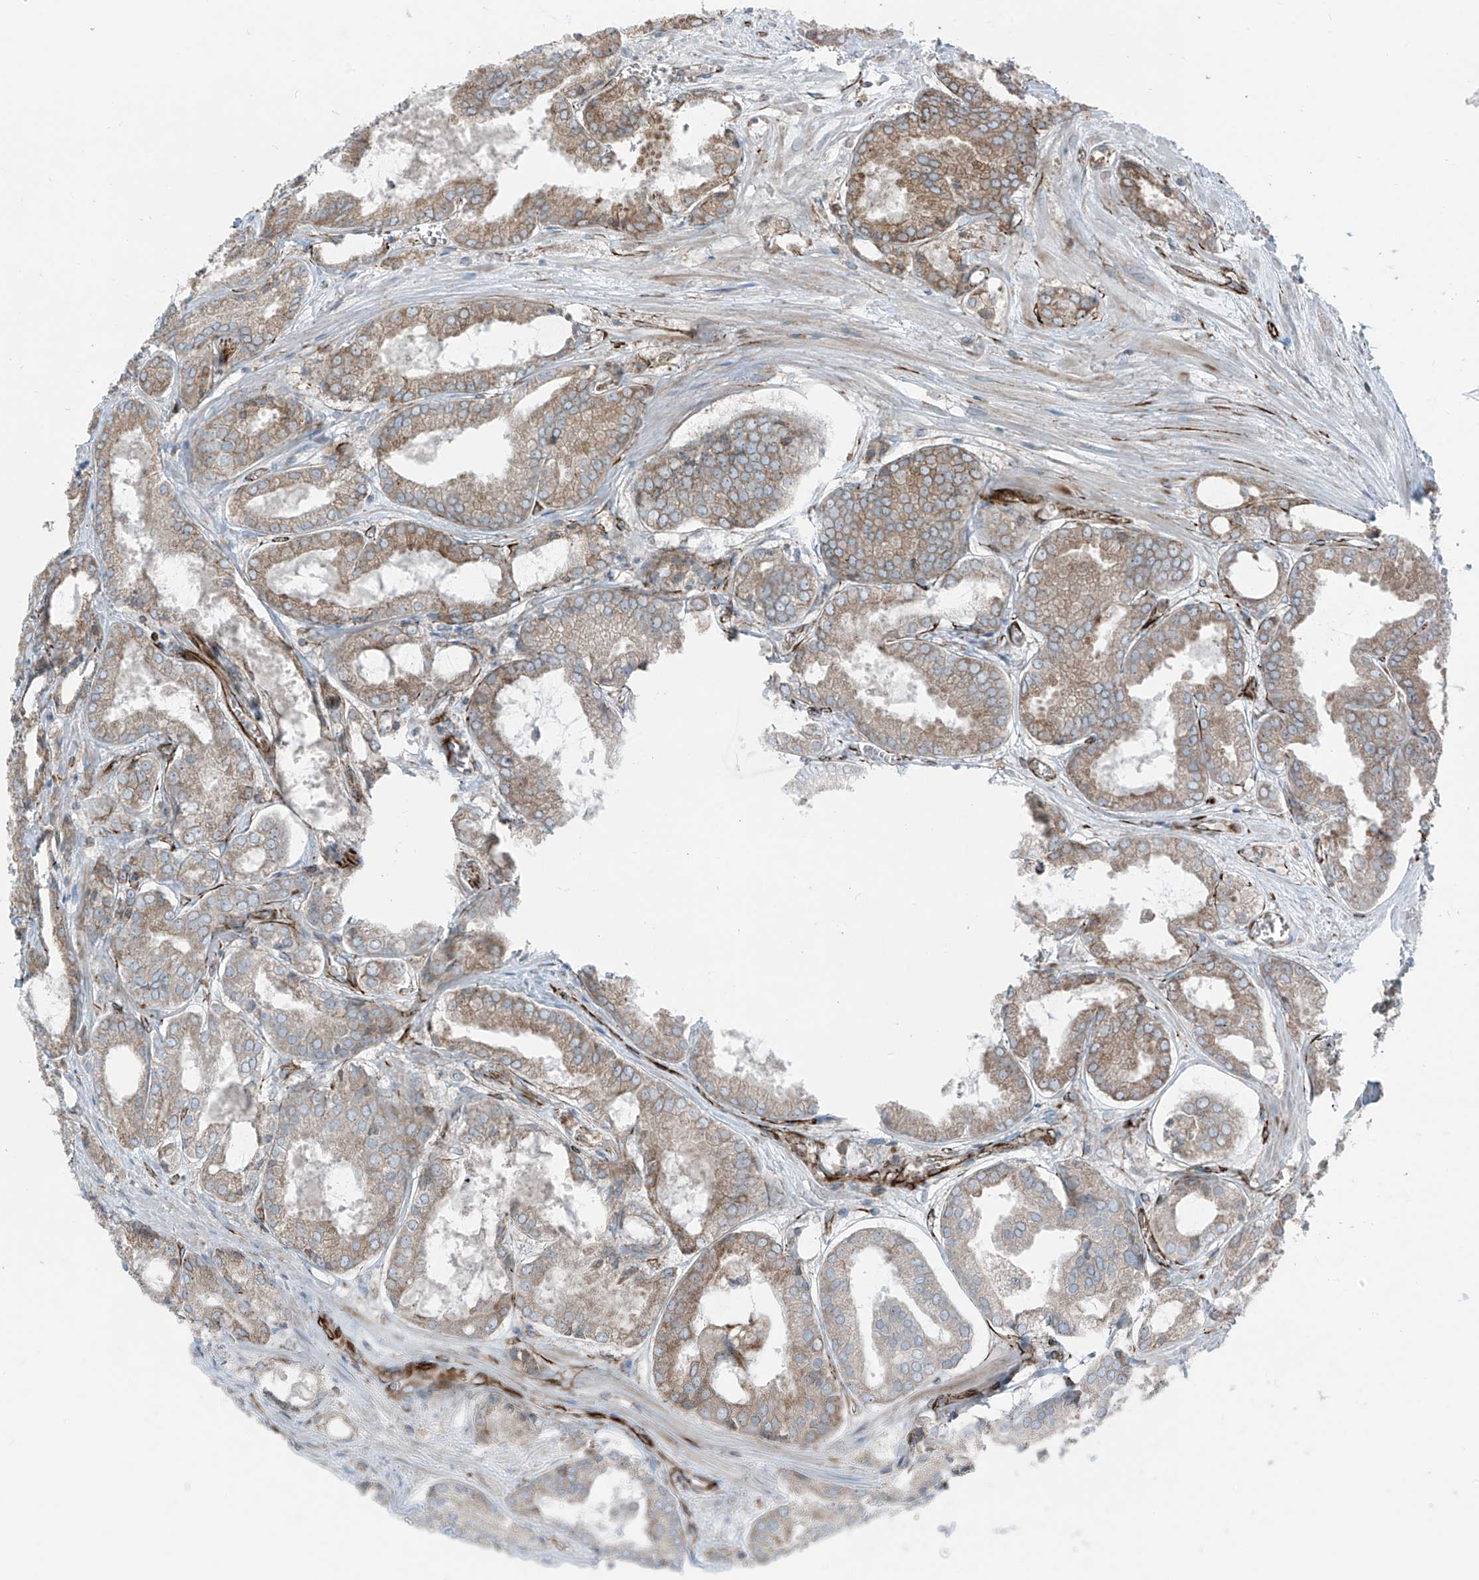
{"staining": {"intensity": "weak", "quantity": ">75%", "location": "cytoplasmic/membranous"}, "tissue": "prostate cancer", "cell_type": "Tumor cells", "image_type": "cancer", "snomed": [{"axis": "morphology", "description": "Adenocarcinoma, Low grade"}, {"axis": "topography", "description": "Prostate"}], "caption": "Weak cytoplasmic/membranous protein positivity is identified in approximately >75% of tumor cells in prostate cancer (adenocarcinoma (low-grade)).", "gene": "ERLEC1", "patient": {"sex": "male", "age": 67}}